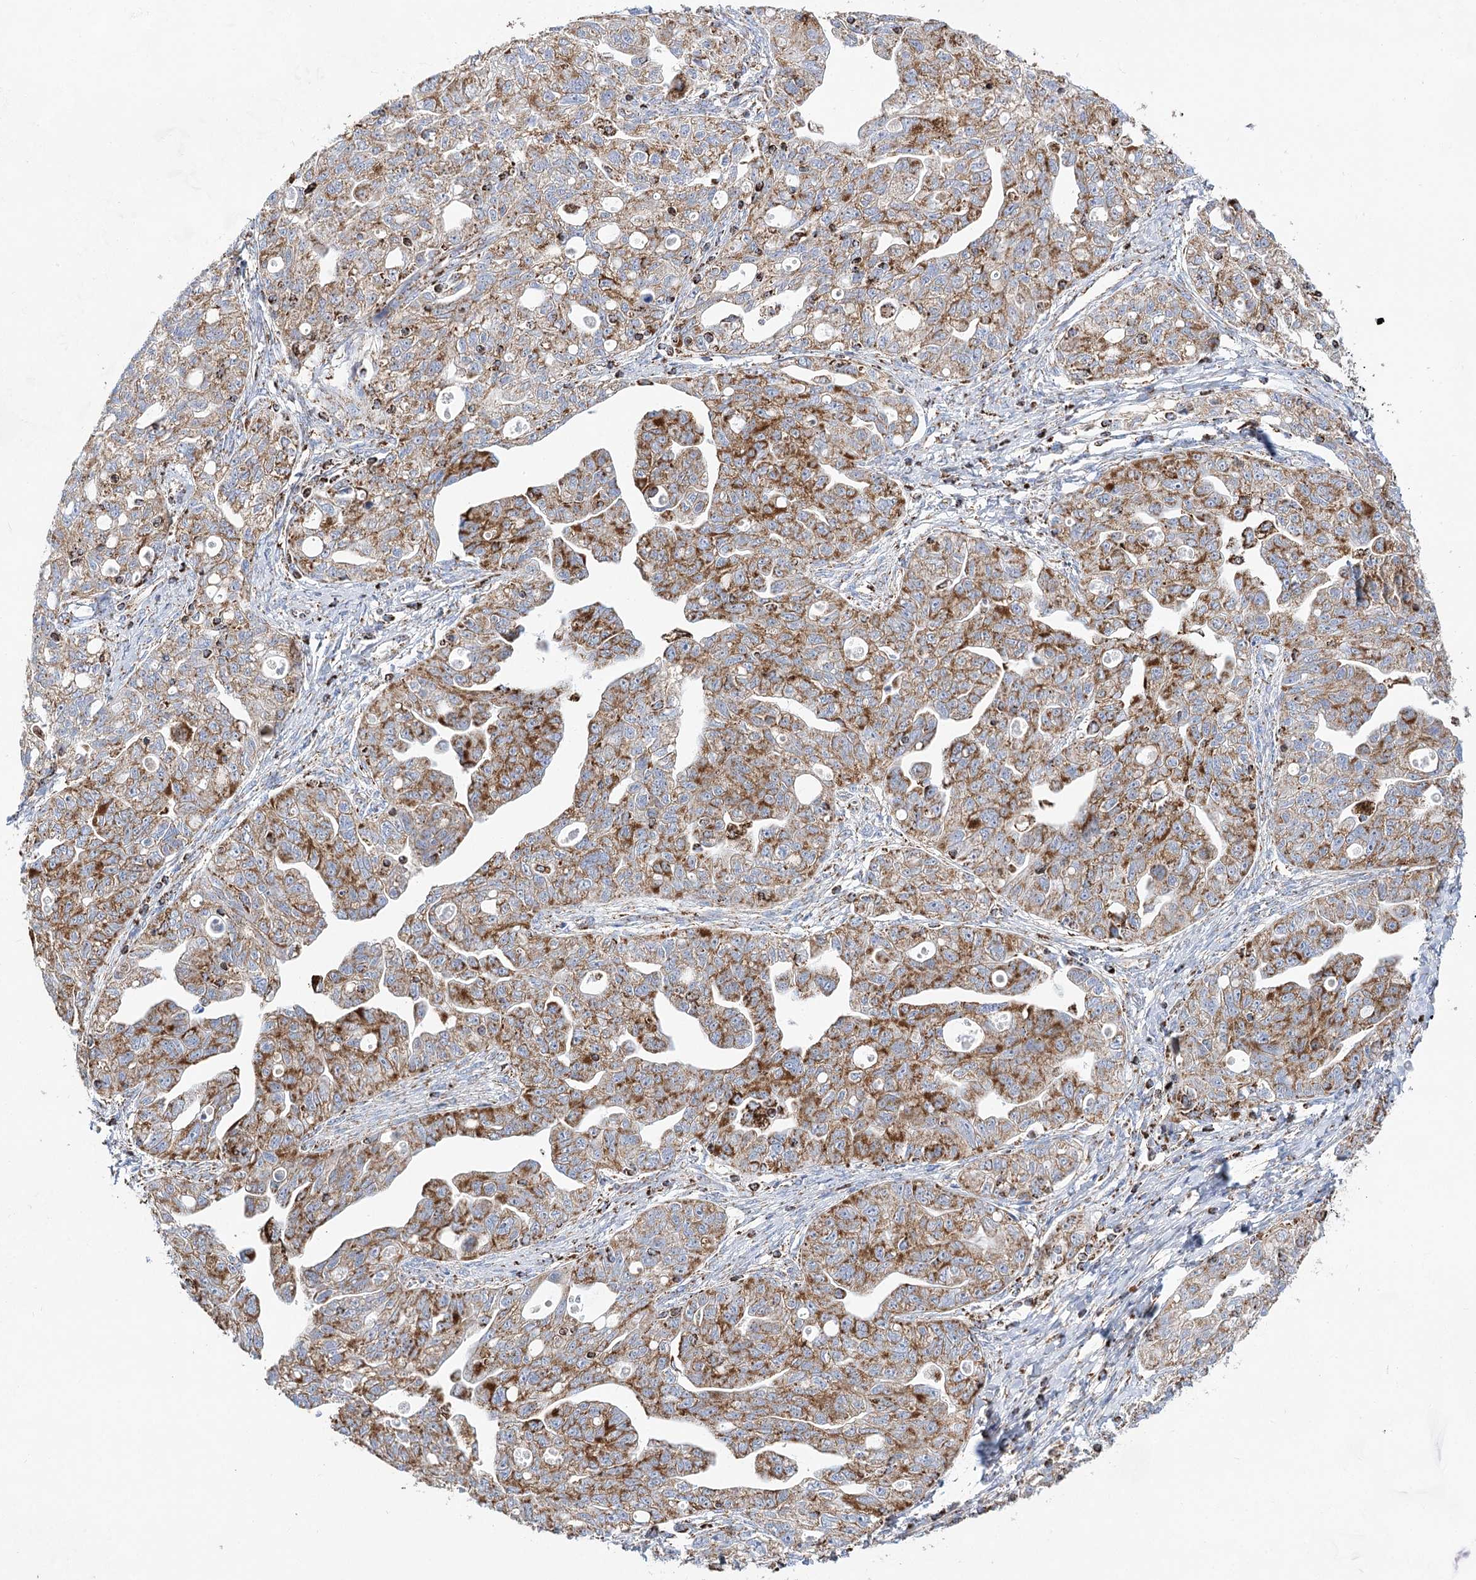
{"staining": {"intensity": "moderate", "quantity": ">75%", "location": "cytoplasmic/membranous"}, "tissue": "ovarian cancer", "cell_type": "Tumor cells", "image_type": "cancer", "snomed": [{"axis": "morphology", "description": "Carcinoma, NOS"}, {"axis": "morphology", "description": "Cystadenocarcinoma, serous, NOS"}, {"axis": "topography", "description": "Ovary"}], "caption": "Immunohistochemistry of human ovarian cancer shows medium levels of moderate cytoplasmic/membranous positivity in approximately >75% of tumor cells.", "gene": "NADK2", "patient": {"sex": "female", "age": 69}}